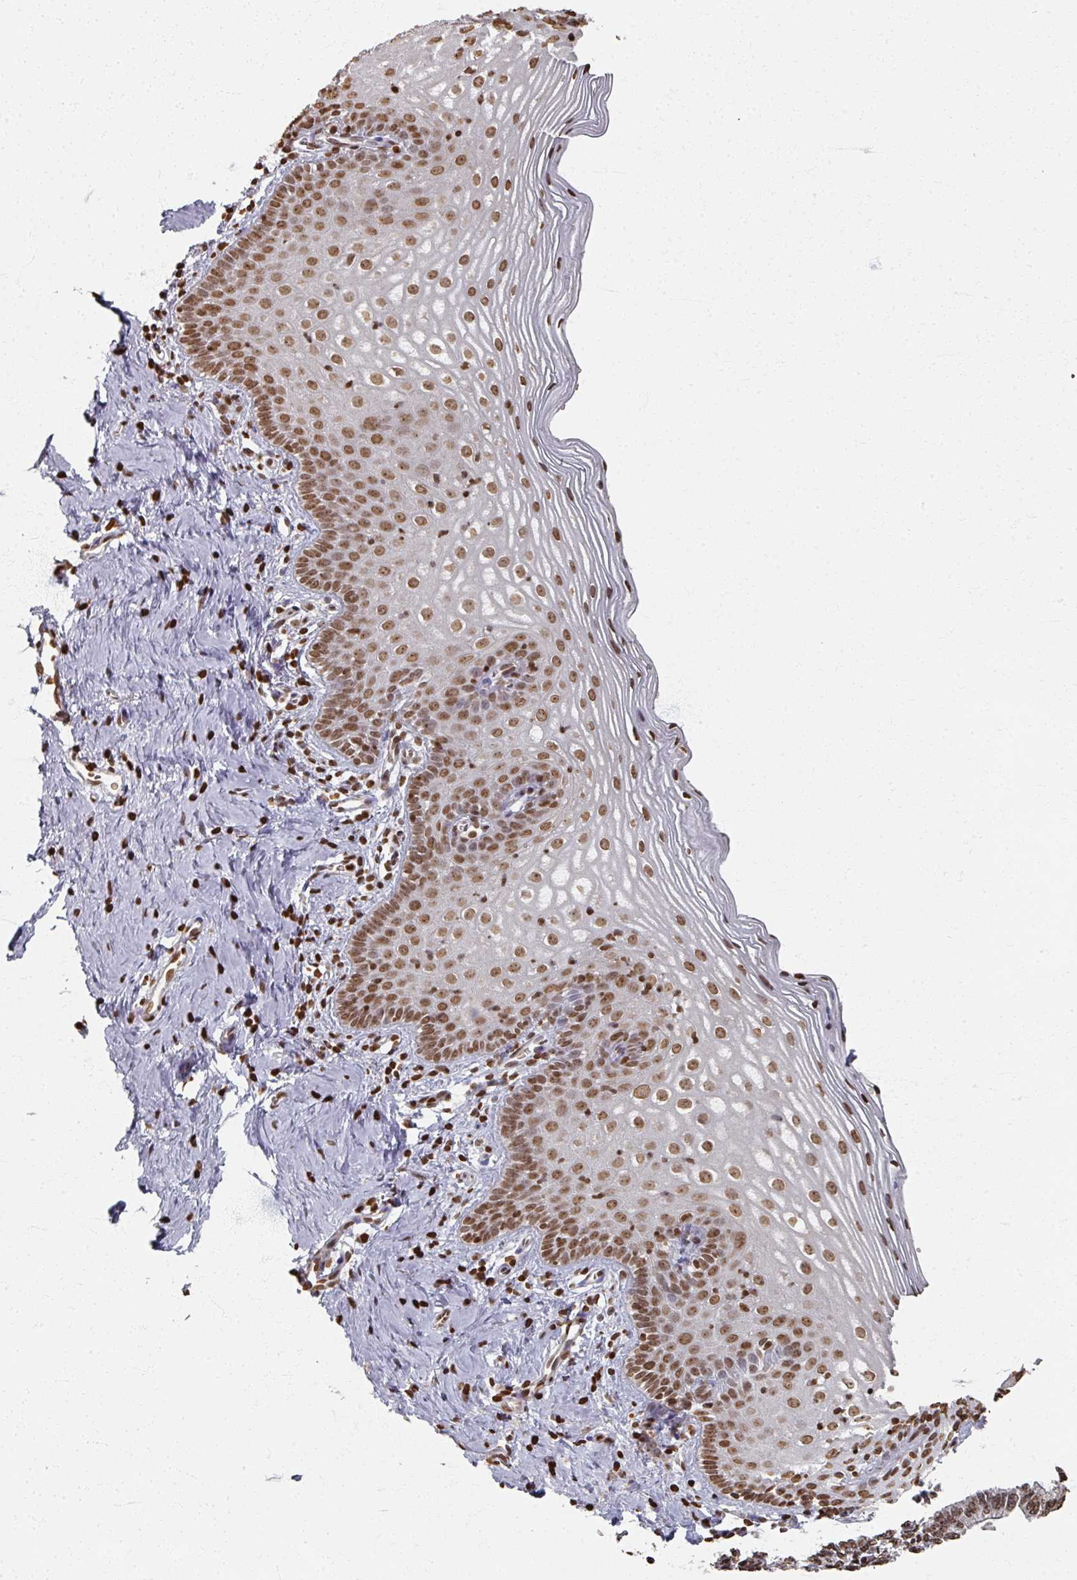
{"staining": {"intensity": "moderate", "quantity": ">75%", "location": "nuclear"}, "tissue": "cervix", "cell_type": "Glandular cells", "image_type": "normal", "snomed": [{"axis": "morphology", "description": "Normal tissue, NOS"}, {"axis": "topography", "description": "Cervix"}], "caption": "Cervix was stained to show a protein in brown. There is medium levels of moderate nuclear positivity in about >75% of glandular cells. (DAB IHC with brightfield microscopy, high magnification).", "gene": "DCUN1D5", "patient": {"sex": "female", "age": 44}}